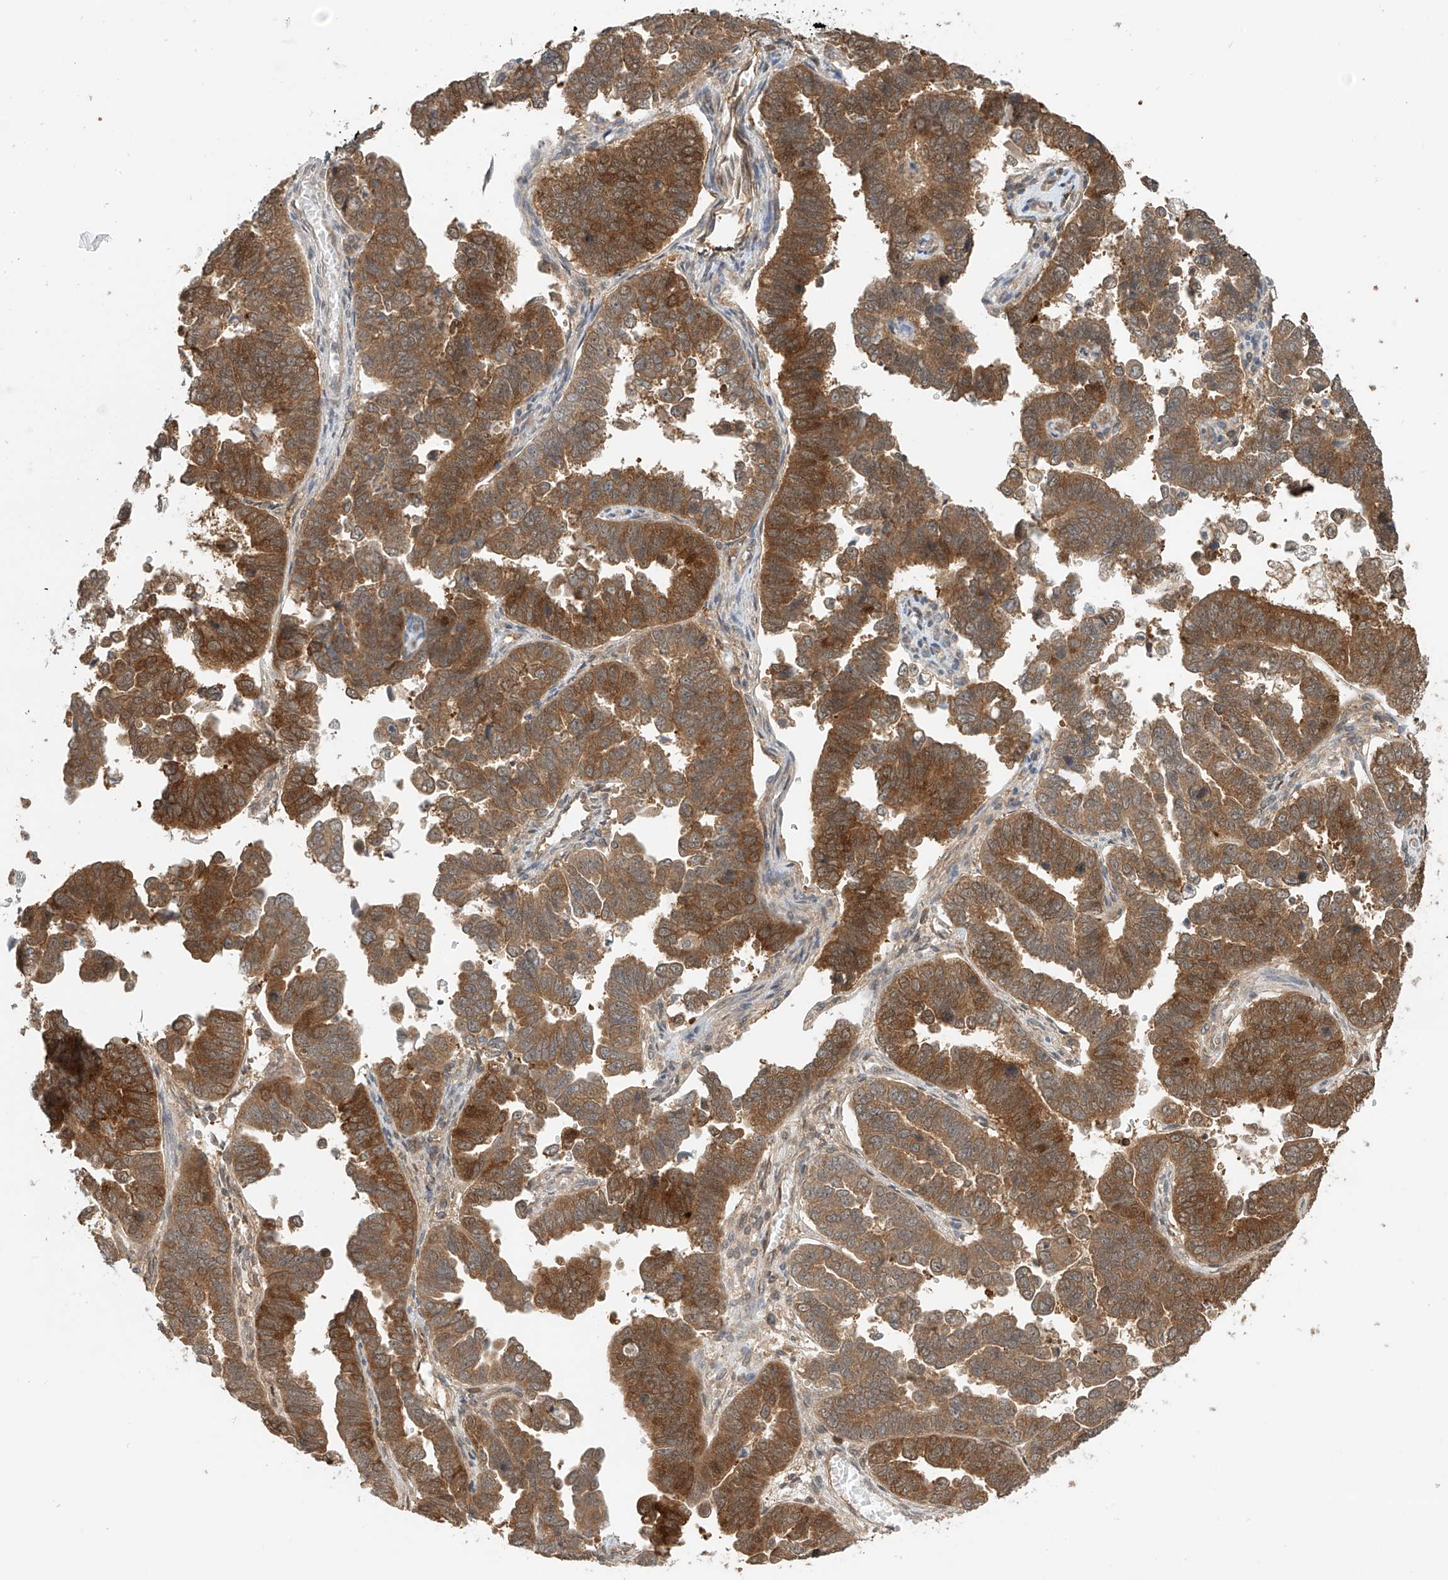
{"staining": {"intensity": "moderate", "quantity": ">75%", "location": "cytoplasmic/membranous"}, "tissue": "endometrial cancer", "cell_type": "Tumor cells", "image_type": "cancer", "snomed": [{"axis": "morphology", "description": "Adenocarcinoma, NOS"}, {"axis": "topography", "description": "Endometrium"}], "caption": "About >75% of tumor cells in adenocarcinoma (endometrial) exhibit moderate cytoplasmic/membranous protein positivity as visualized by brown immunohistochemical staining.", "gene": "PPA2", "patient": {"sex": "female", "age": 75}}